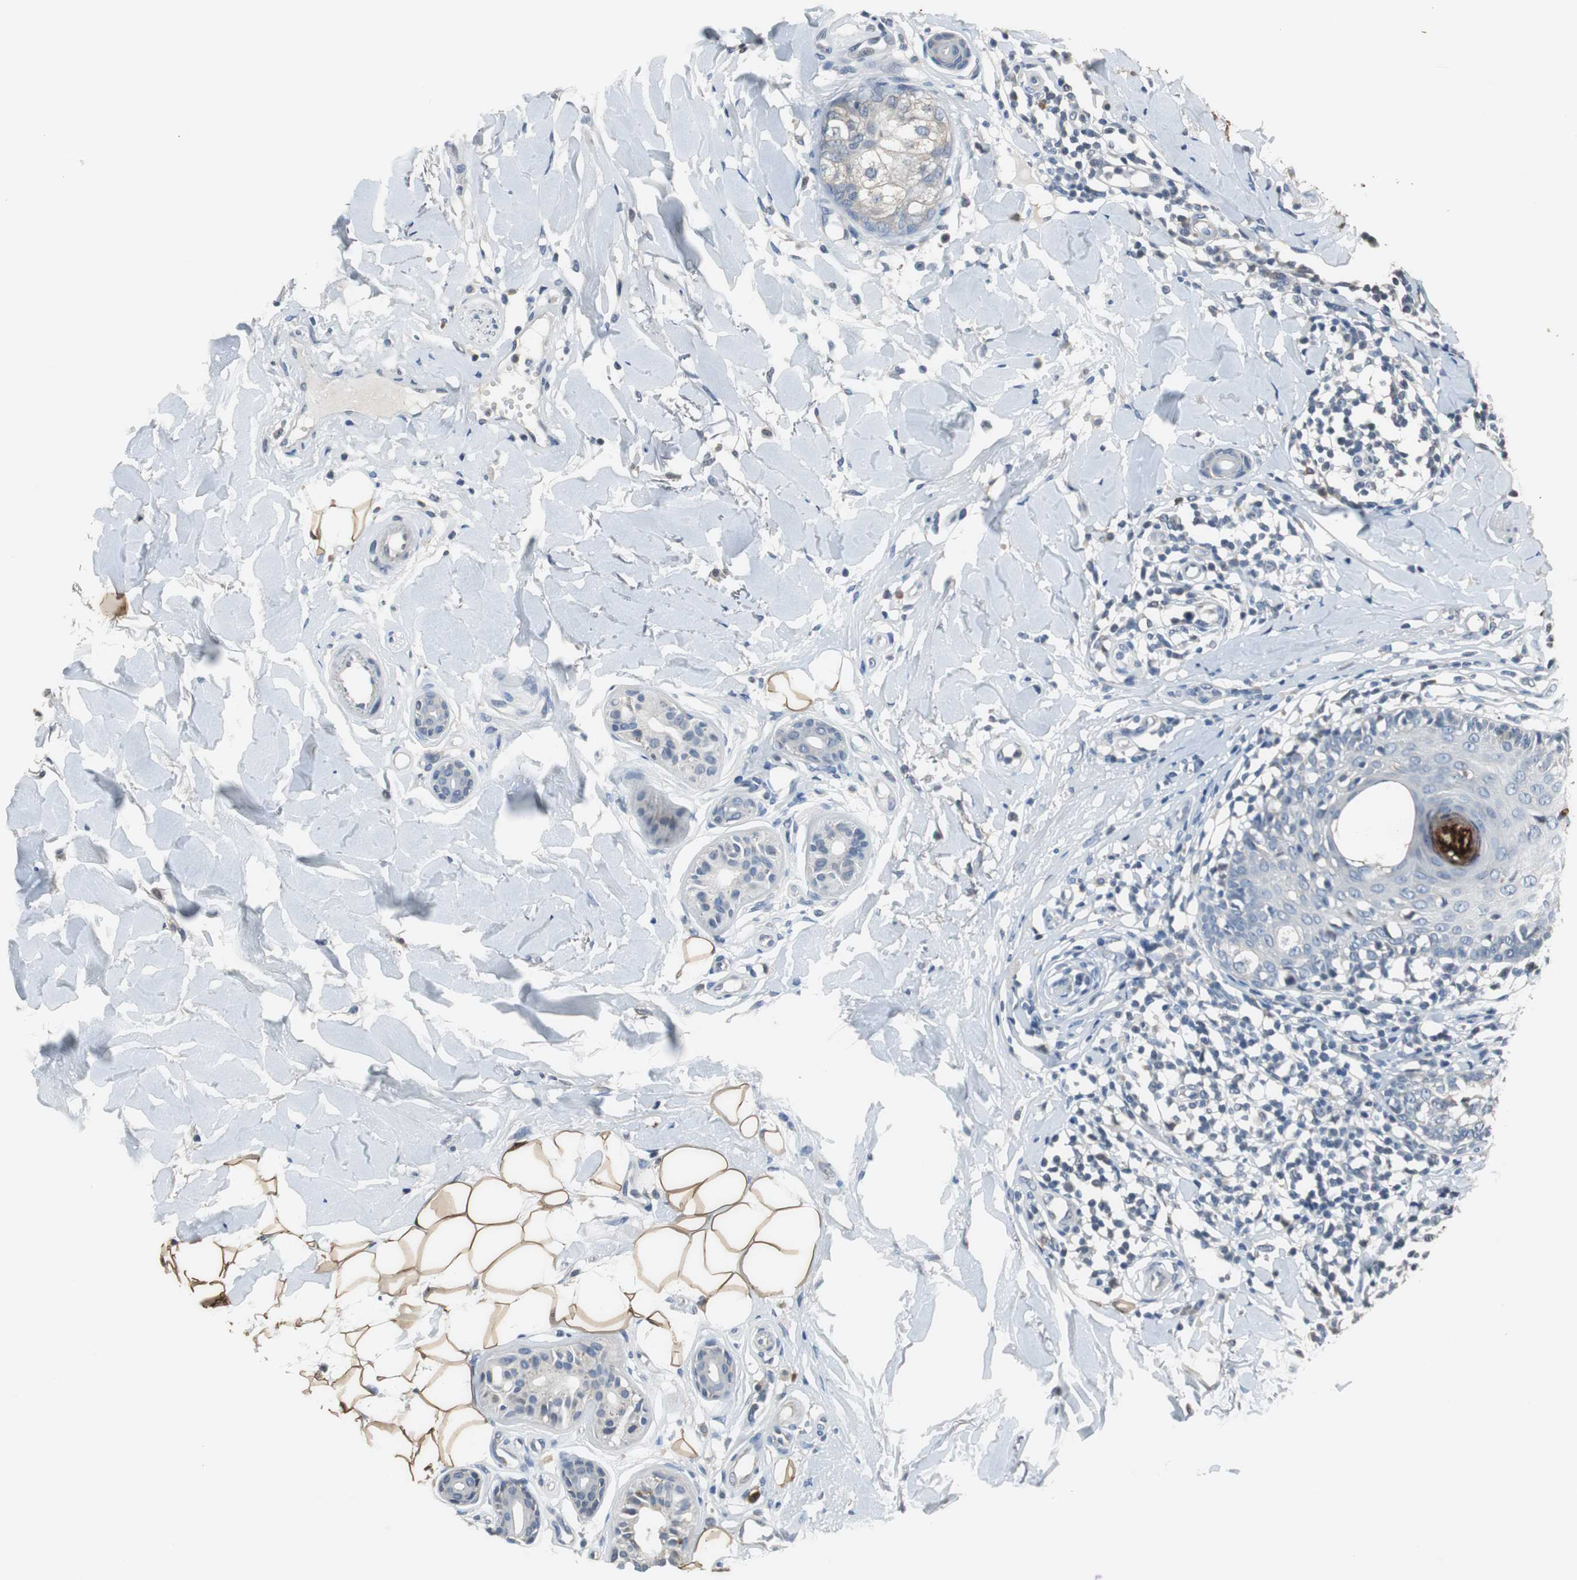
{"staining": {"intensity": "negative", "quantity": "none", "location": "none"}, "tissue": "skin cancer", "cell_type": "Tumor cells", "image_type": "cancer", "snomed": [{"axis": "morphology", "description": "Basal cell carcinoma"}, {"axis": "topography", "description": "Skin"}], "caption": "A high-resolution photomicrograph shows IHC staining of skin cancer, which shows no significant staining in tumor cells.", "gene": "PI4KB", "patient": {"sex": "female", "age": 58}}